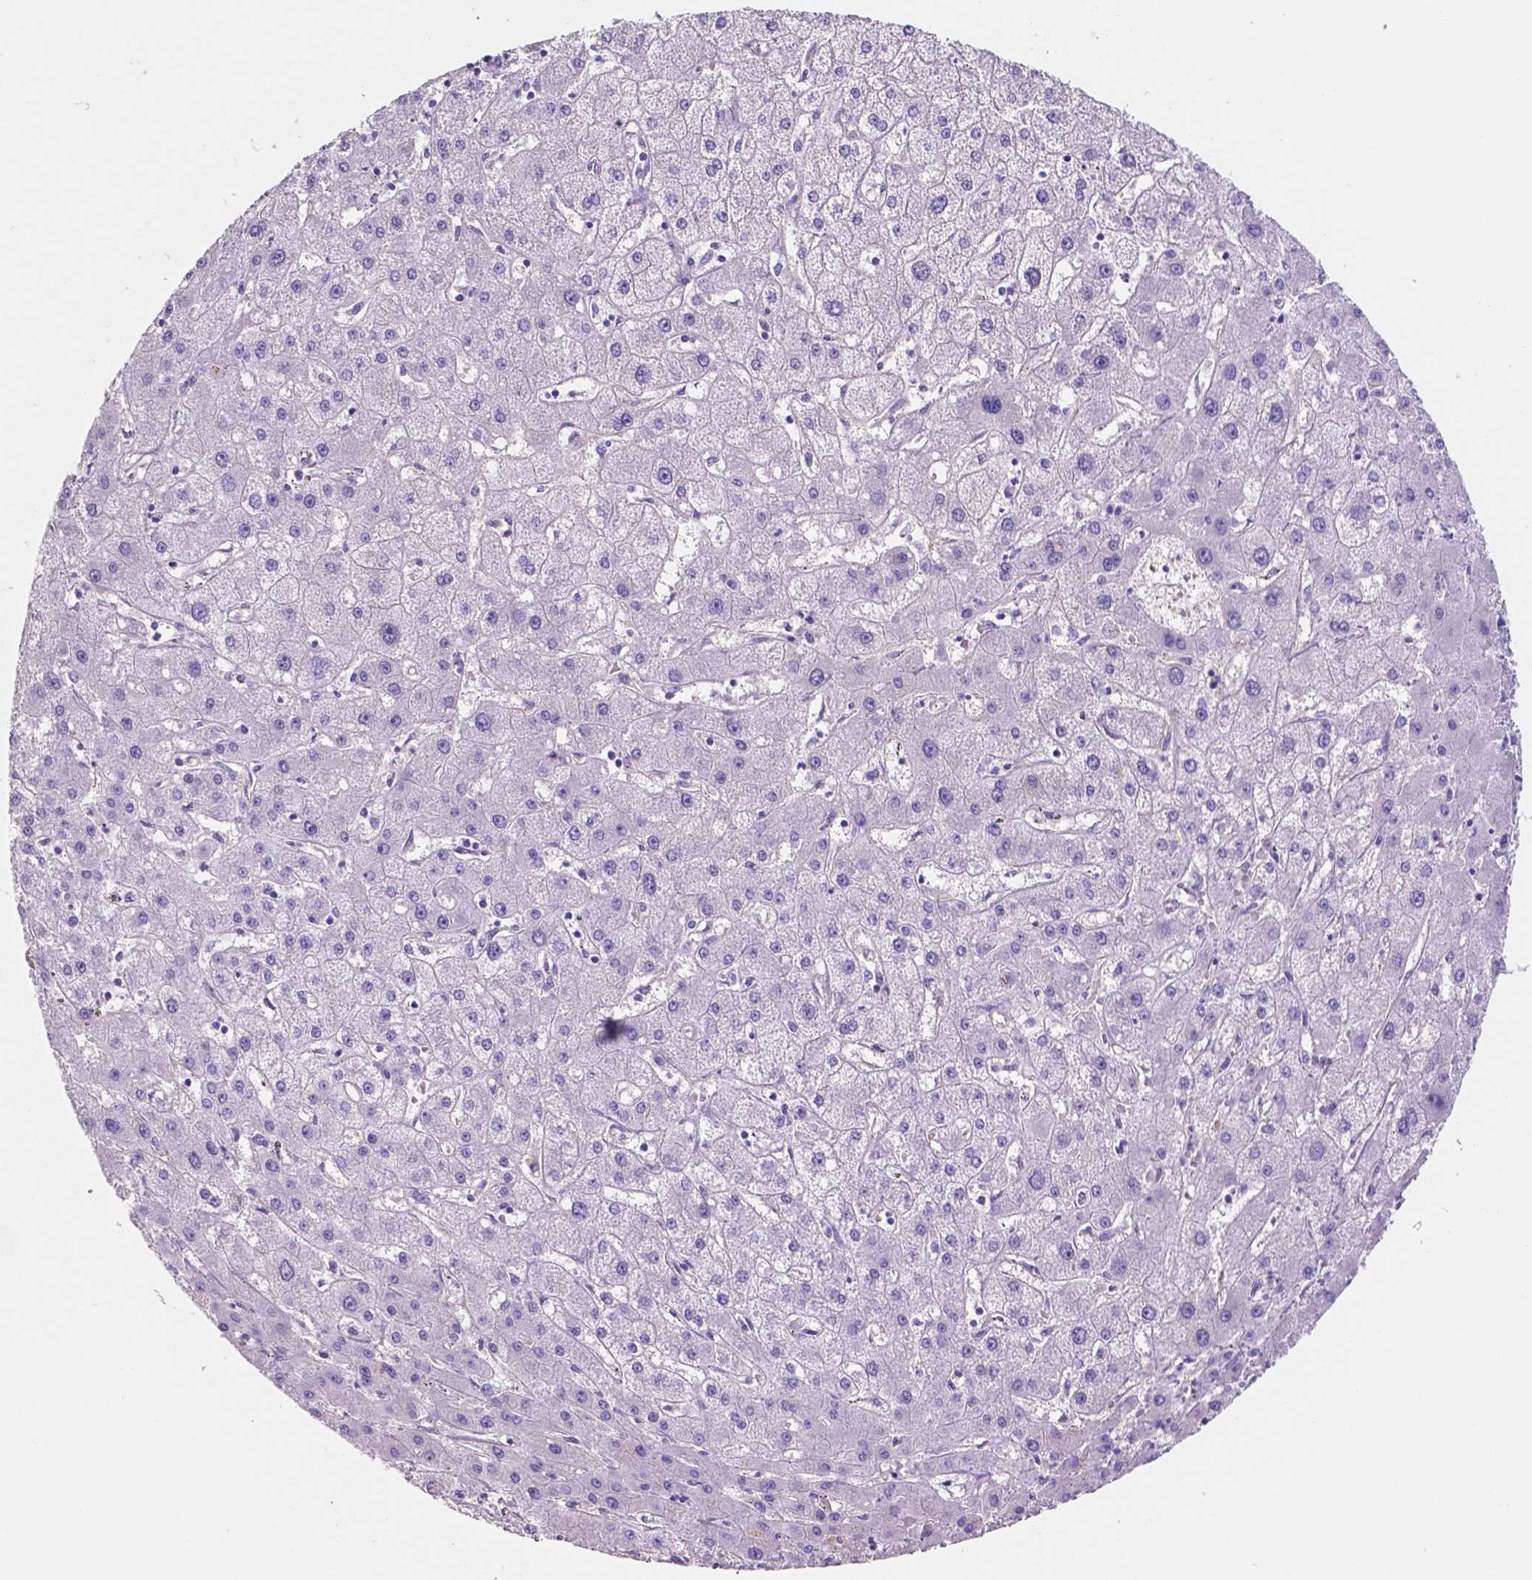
{"staining": {"intensity": "negative", "quantity": "none", "location": "none"}, "tissue": "liver cancer", "cell_type": "Tumor cells", "image_type": "cancer", "snomed": [{"axis": "morphology", "description": "Cholangiocarcinoma"}, {"axis": "topography", "description": "Liver"}], "caption": "DAB immunohistochemical staining of human liver cholangiocarcinoma shows no significant staining in tumor cells. (DAB immunohistochemistry with hematoxylin counter stain).", "gene": "TOR2A", "patient": {"sex": "female", "age": 60}}